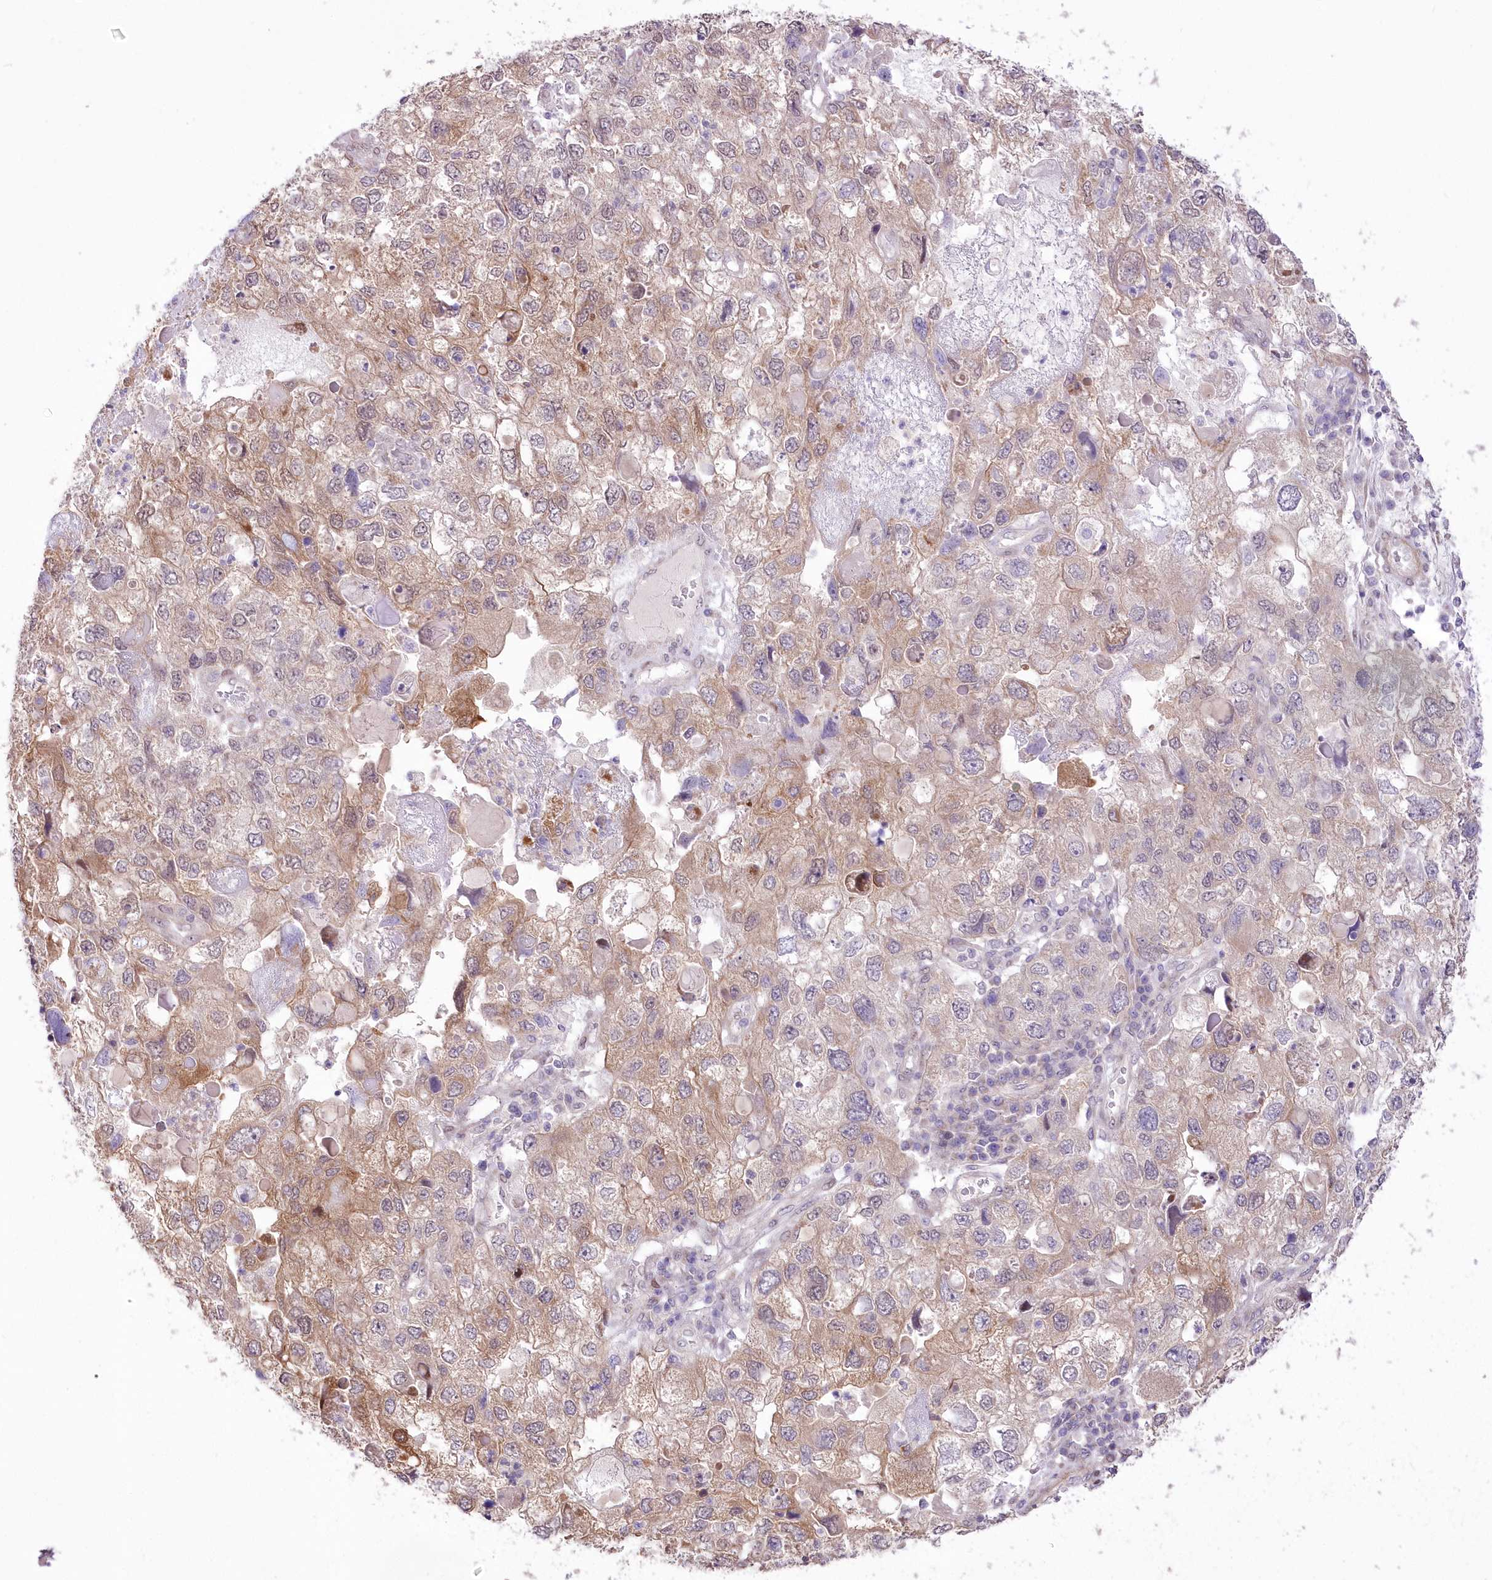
{"staining": {"intensity": "weak", "quantity": ">75%", "location": "cytoplasmic/membranous"}, "tissue": "endometrial cancer", "cell_type": "Tumor cells", "image_type": "cancer", "snomed": [{"axis": "morphology", "description": "Adenocarcinoma, NOS"}, {"axis": "topography", "description": "Endometrium"}], "caption": "The immunohistochemical stain labels weak cytoplasmic/membranous expression in tumor cells of endometrial cancer (adenocarcinoma) tissue.", "gene": "FAM241B", "patient": {"sex": "female", "age": 49}}